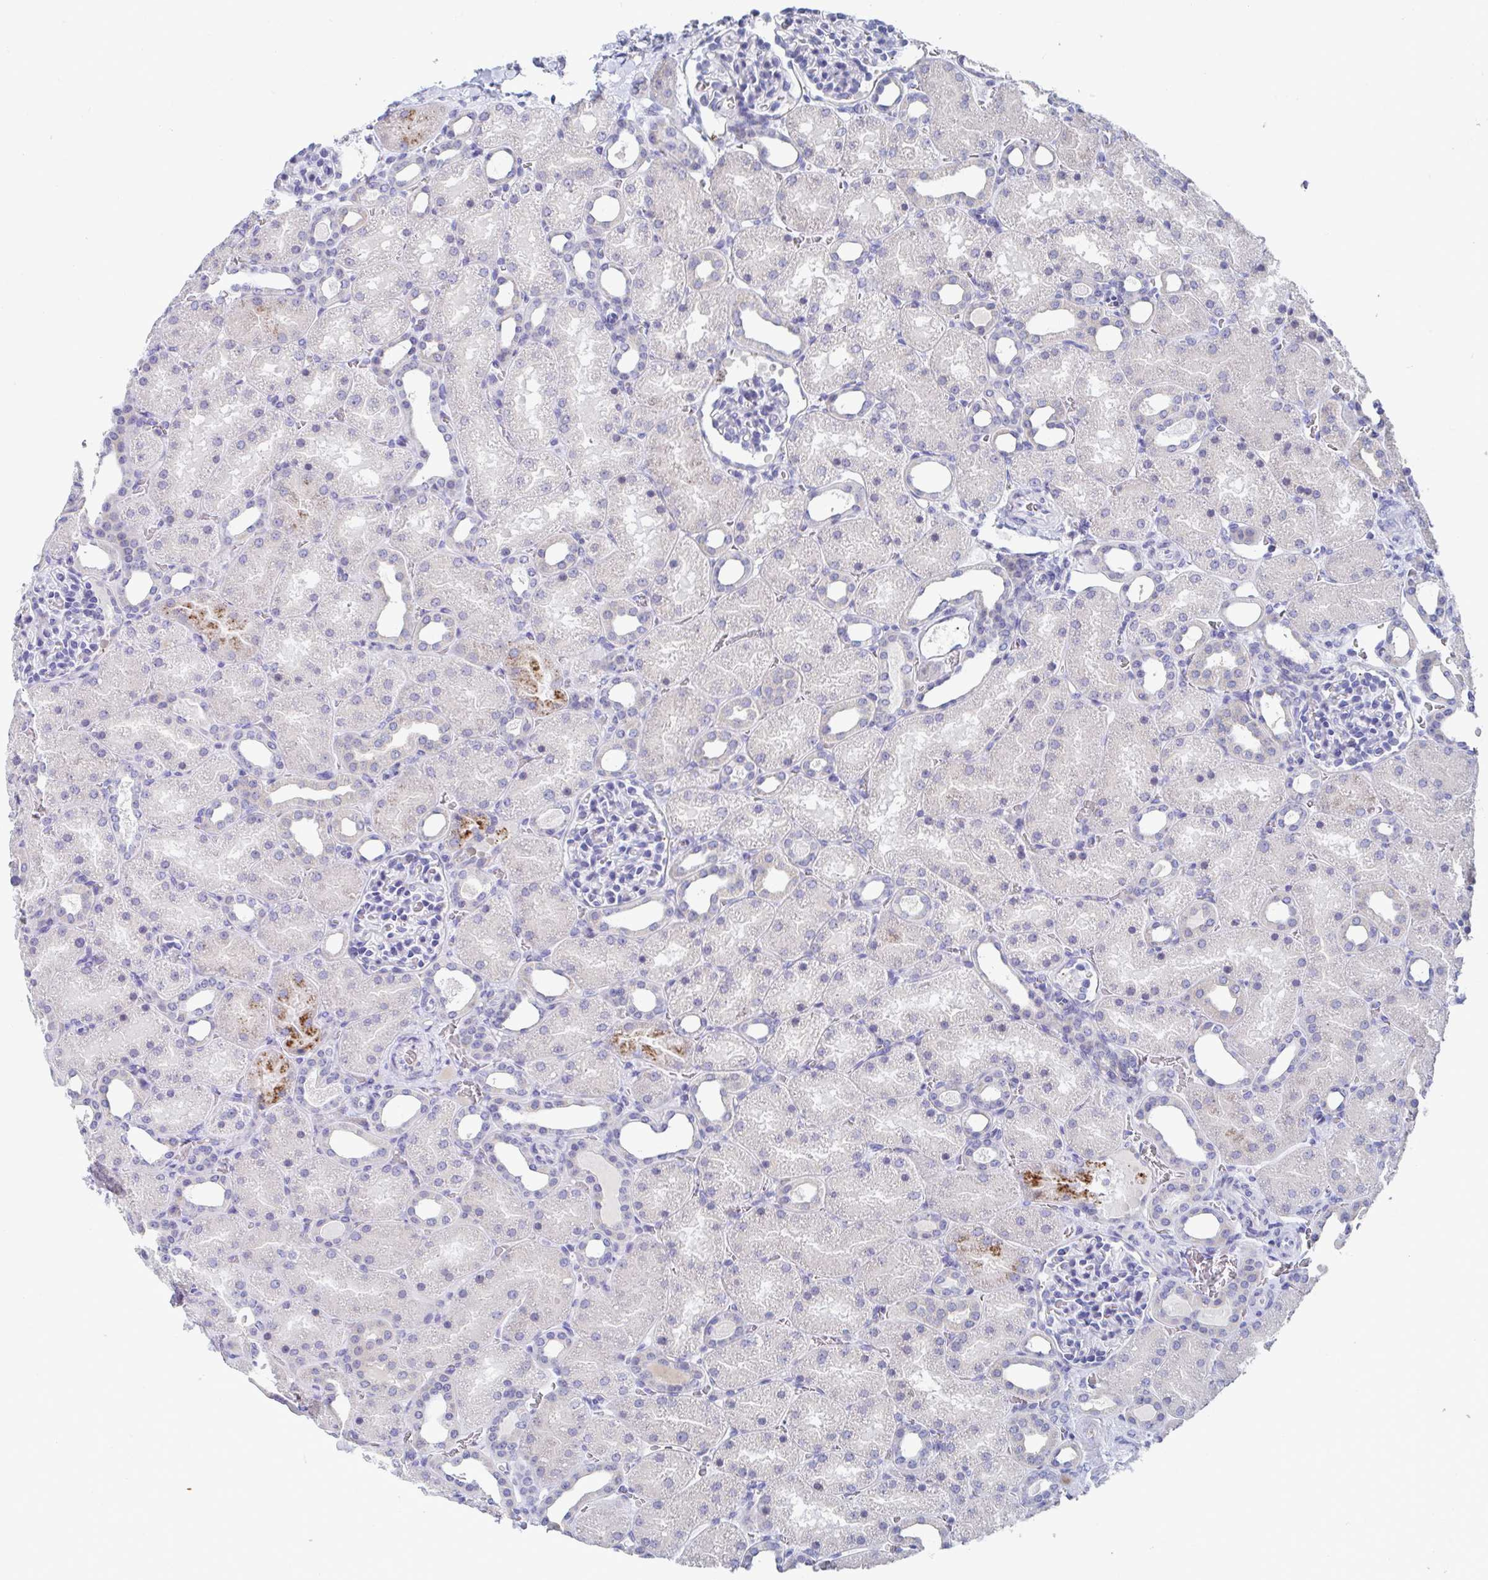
{"staining": {"intensity": "negative", "quantity": "none", "location": "none"}, "tissue": "kidney", "cell_type": "Cells in glomeruli", "image_type": "normal", "snomed": [{"axis": "morphology", "description": "Normal tissue, NOS"}, {"axis": "topography", "description": "Kidney"}], "caption": "Kidney stained for a protein using immunohistochemistry shows no staining cells in glomeruli.", "gene": "TAS2R39", "patient": {"sex": "male", "age": 2}}